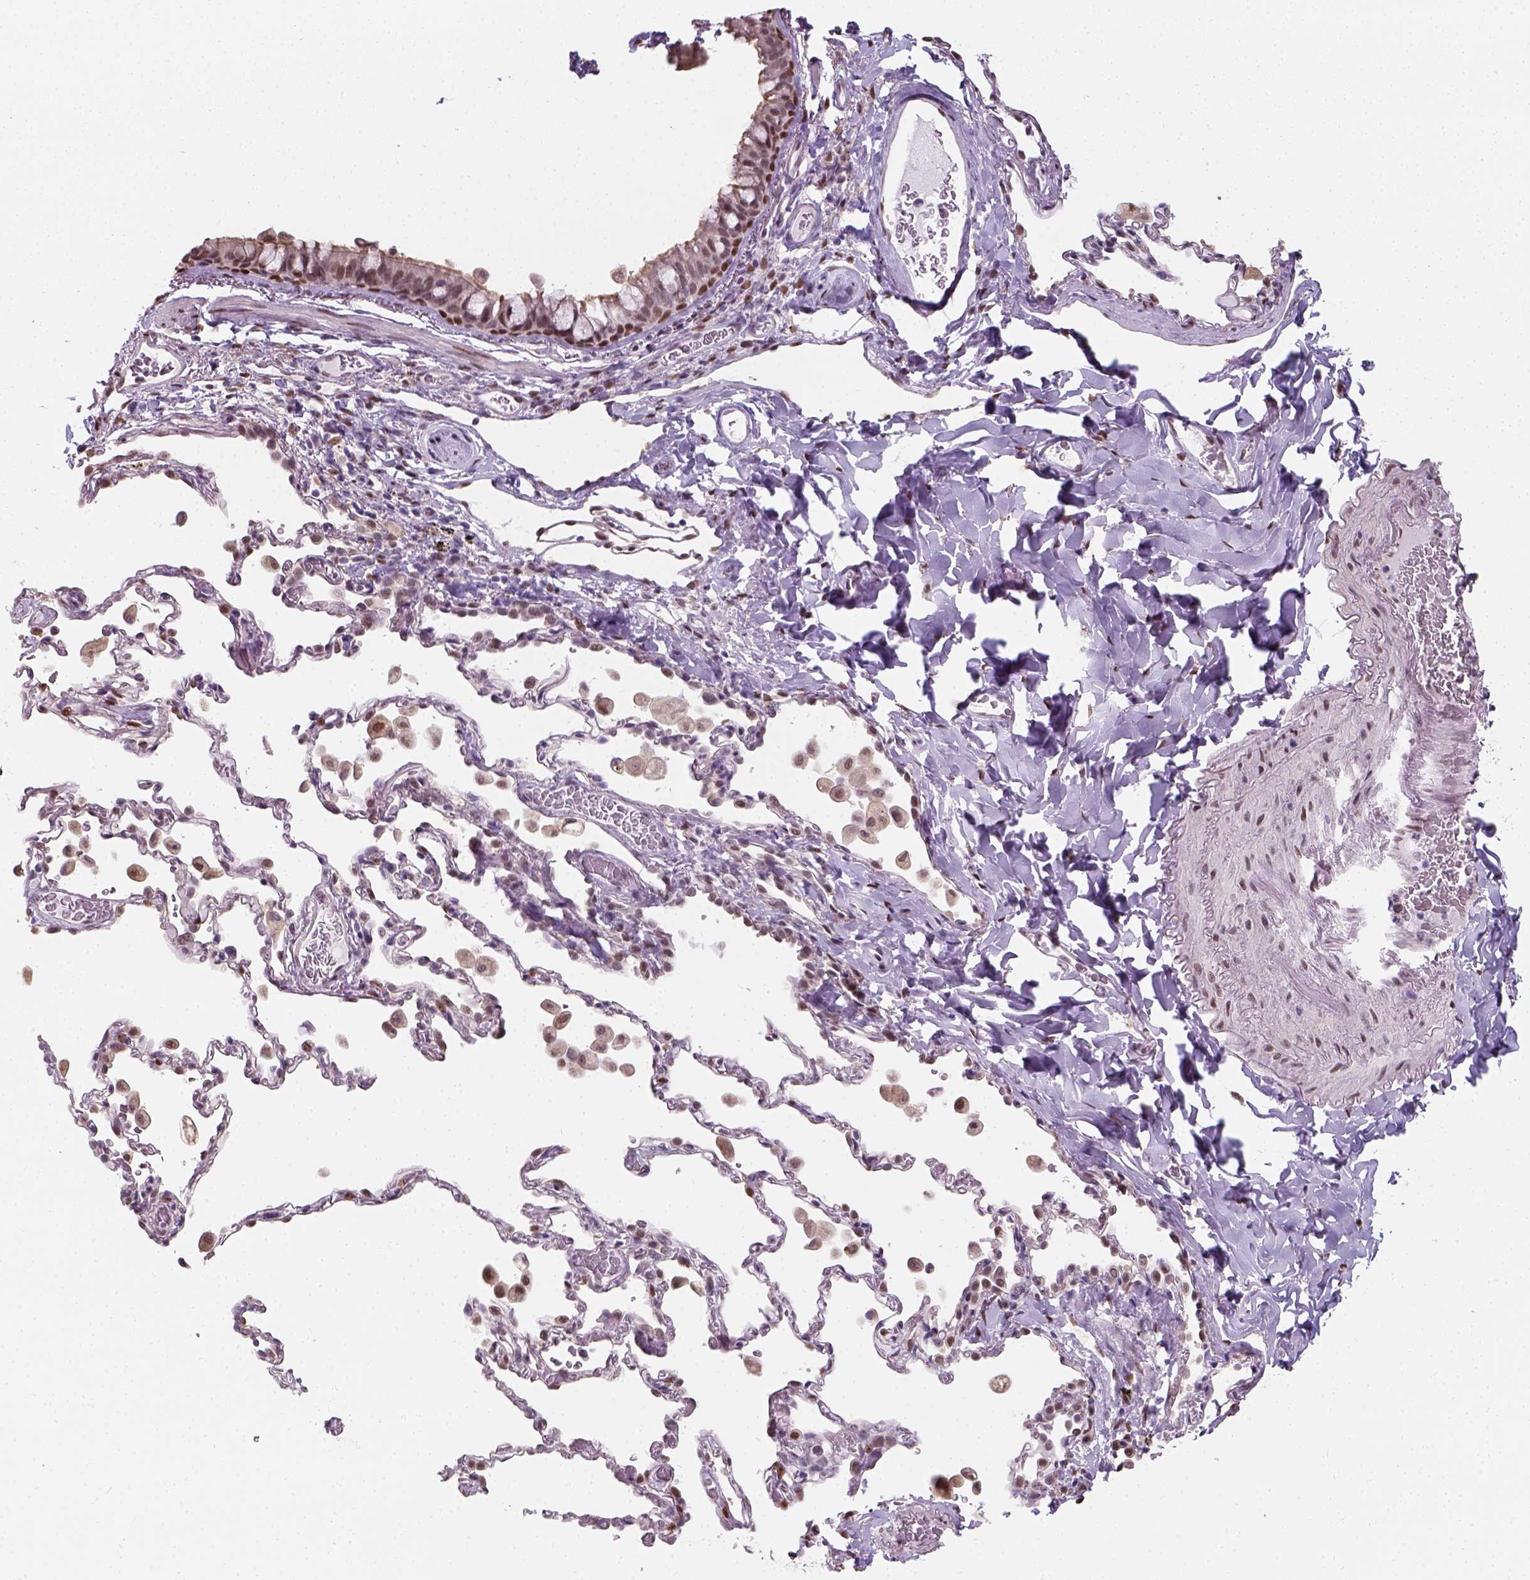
{"staining": {"intensity": "moderate", "quantity": ">75%", "location": "cytoplasmic/membranous,nuclear"}, "tissue": "bronchus", "cell_type": "Respiratory epithelial cells", "image_type": "normal", "snomed": [{"axis": "morphology", "description": "Normal tissue, NOS"}, {"axis": "topography", "description": "Bronchus"}, {"axis": "topography", "description": "Lung"}], "caption": "Protein positivity by immunohistochemistry (IHC) reveals moderate cytoplasmic/membranous,nuclear staining in approximately >75% of respiratory epithelial cells in unremarkable bronchus.", "gene": "C1orf112", "patient": {"sex": "male", "age": 54}}